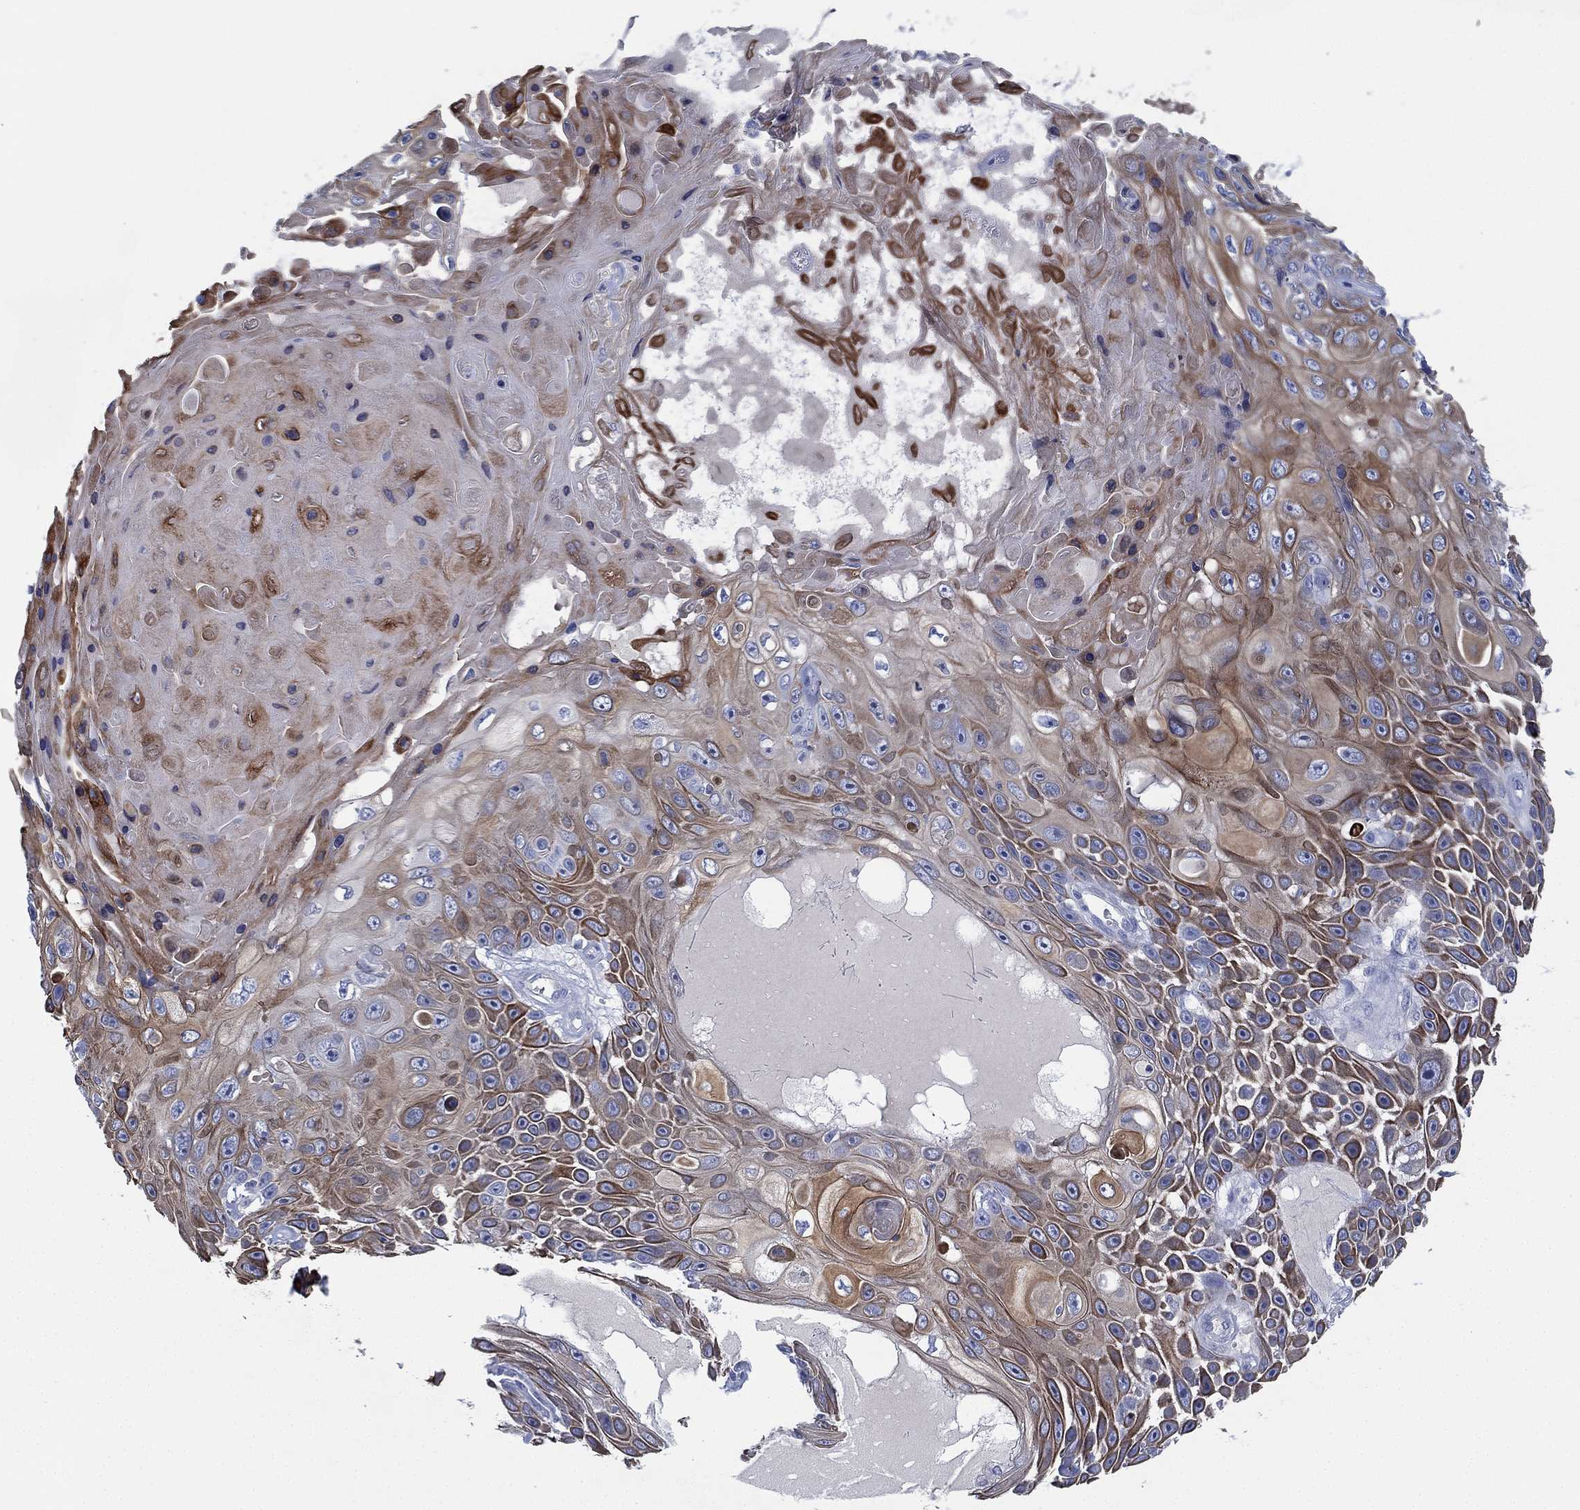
{"staining": {"intensity": "moderate", "quantity": "25%-75%", "location": "cytoplasmic/membranous"}, "tissue": "skin cancer", "cell_type": "Tumor cells", "image_type": "cancer", "snomed": [{"axis": "morphology", "description": "Squamous cell carcinoma, NOS"}, {"axis": "topography", "description": "Skin"}], "caption": "The histopathology image reveals immunohistochemical staining of skin cancer (squamous cell carcinoma). There is moderate cytoplasmic/membranous staining is seen in approximately 25%-75% of tumor cells.", "gene": "SEPTIN1", "patient": {"sex": "male", "age": 82}}